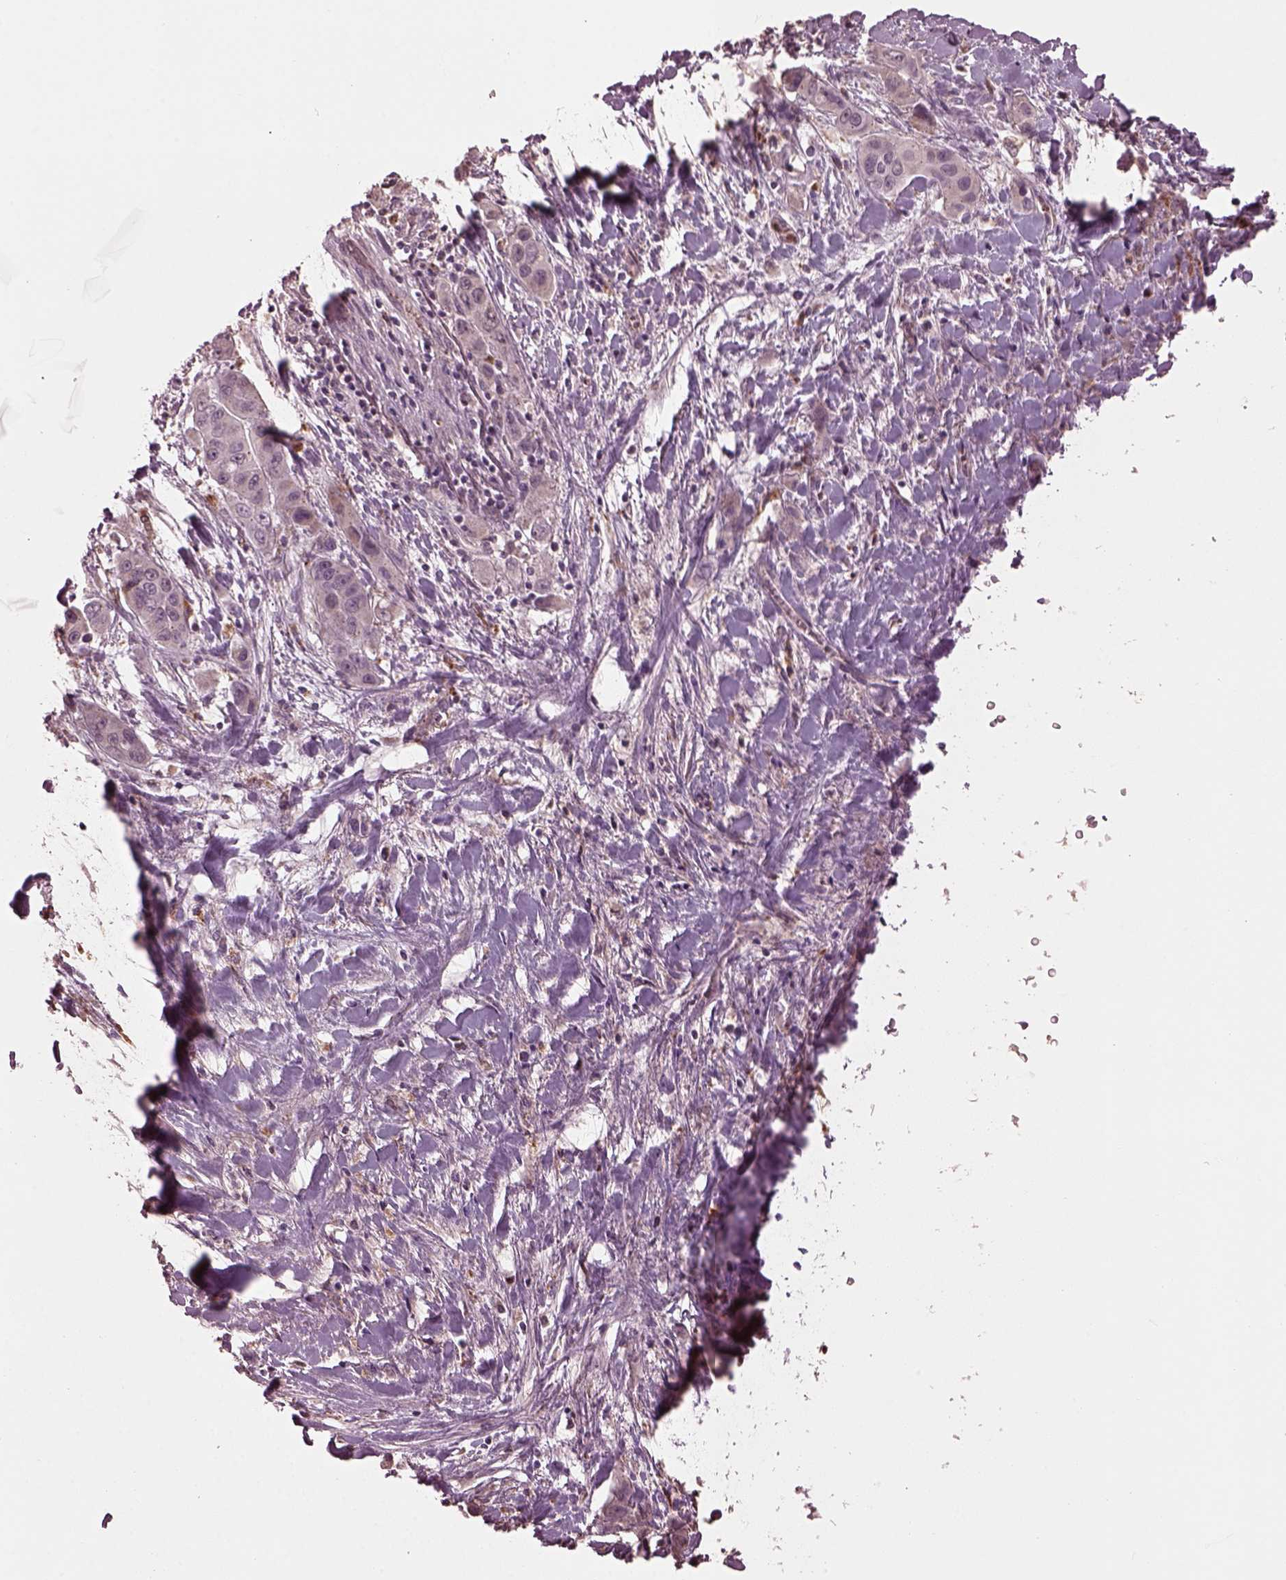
{"staining": {"intensity": "negative", "quantity": "none", "location": "none"}, "tissue": "liver cancer", "cell_type": "Tumor cells", "image_type": "cancer", "snomed": [{"axis": "morphology", "description": "Cholangiocarcinoma"}, {"axis": "topography", "description": "Liver"}], "caption": "This photomicrograph is of liver cancer stained with IHC to label a protein in brown with the nuclei are counter-stained blue. There is no expression in tumor cells.", "gene": "RUFY3", "patient": {"sex": "female", "age": 52}}